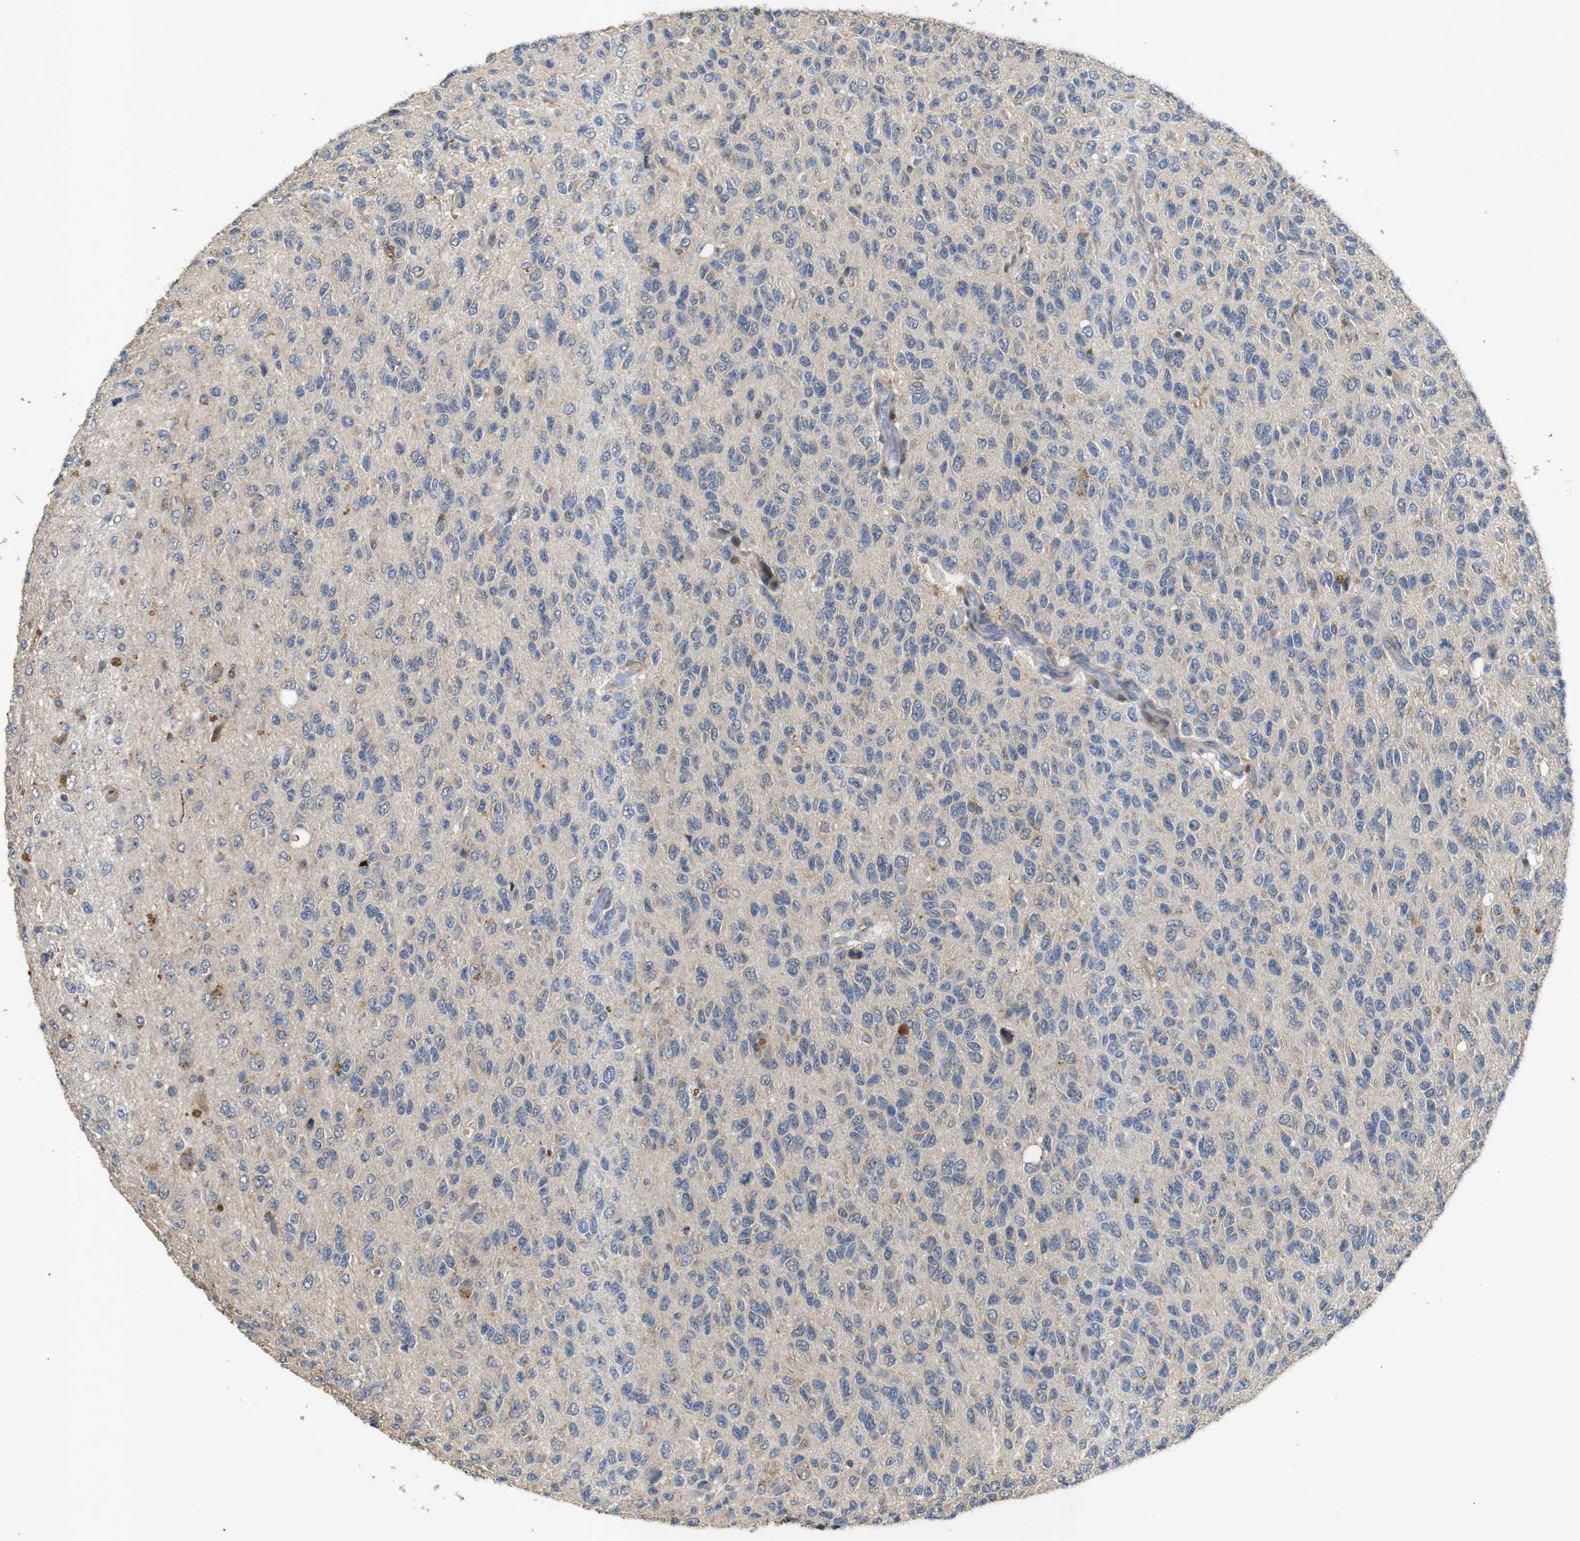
{"staining": {"intensity": "negative", "quantity": "none", "location": "none"}, "tissue": "glioma", "cell_type": "Tumor cells", "image_type": "cancer", "snomed": [{"axis": "morphology", "description": "Glioma, malignant, High grade"}, {"axis": "topography", "description": "pancreas cauda"}], "caption": "High magnification brightfield microscopy of glioma stained with DAB (3,3'-diaminobenzidine) (brown) and counterstained with hematoxylin (blue): tumor cells show no significant expression. Nuclei are stained in blue.", "gene": "MAGI2", "patient": {"sex": "male", "age": 60}}